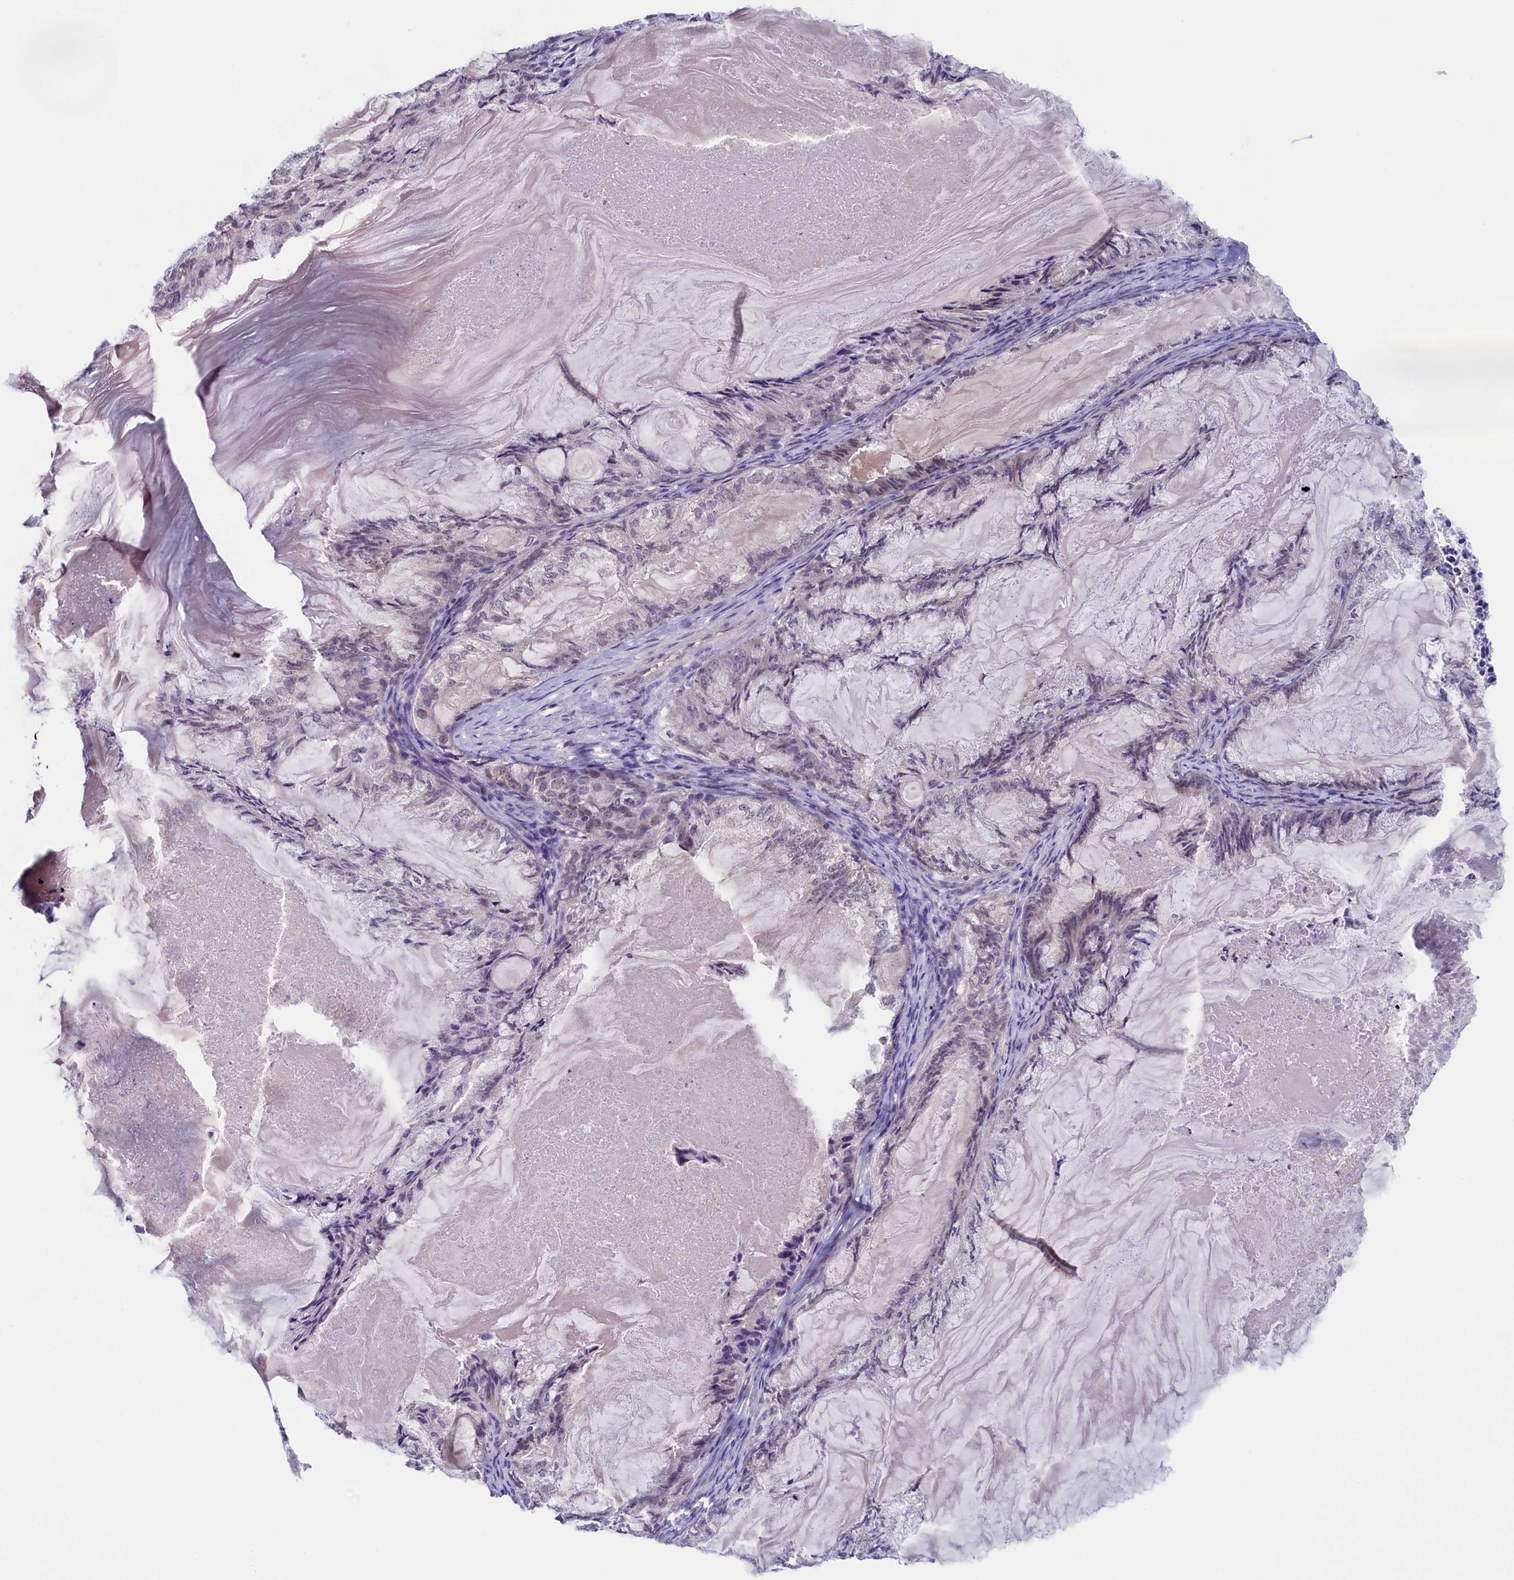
{"staining": {"intensity": "weak", "quantity": "25%-75%", "location": "nuclear"}, "tissue": "endometrial cancer", "cell_type": "Tumor cells", "image_type": "cancer", "snomed": [{"axis": "morphology", "description": "Adenocarcinoma, NOS"}, {"axis": "topography", "description": "Endometrium"}], "caption": "Immunohistochemistry (IHC) (DAB) staining of endometrial cancer shows weak nuclear protein positivity in approximately 25%-75% of tumor cells. The staining is performed using DAB brown chromogen to label protein expression. The nuclei are counter-stained blue using hematoxylin.", "gene": "FLYWCH2", "patient": {"sex": "female", "age": 86}}